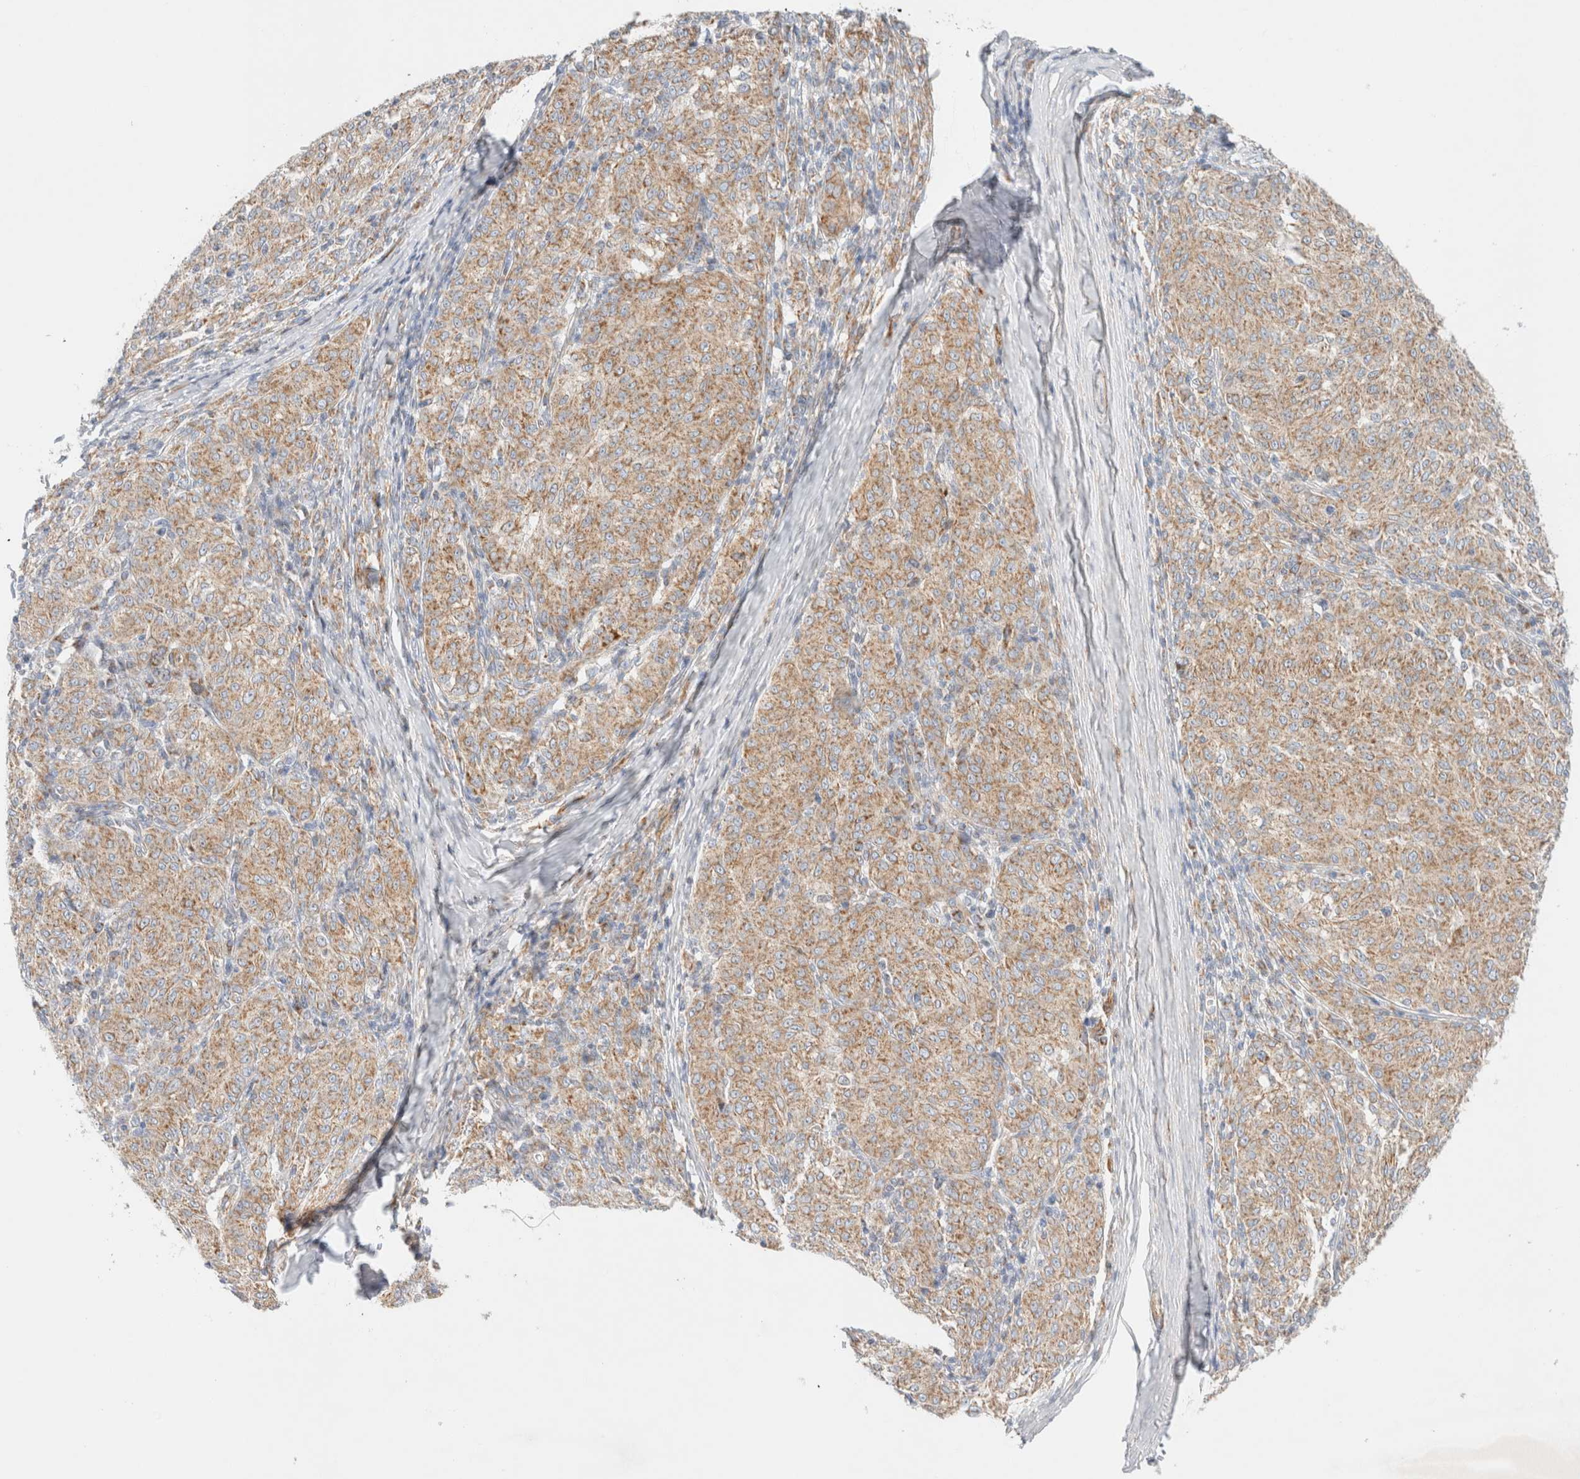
{"staining": {"intensity": "weak", "quantity": ">75%", "location": "cytoplasmic/membranous"}, "tissue": "melanoma", "cell_type": "Tumor cells", "image_type": "cancer", "snomed": [{"axis": "morphology", "description": "Malignant melanoma, NOS"}, {"axis": "topography", "description": "Skin"}], "caption": "Melanoma stained with a brown dye demonstrates weak cytoplasmic/membranous positive positivity in approximately >75% of tumor cells.", "gene": "MRM3", "patient": {"sex": "female", "age": 72}}